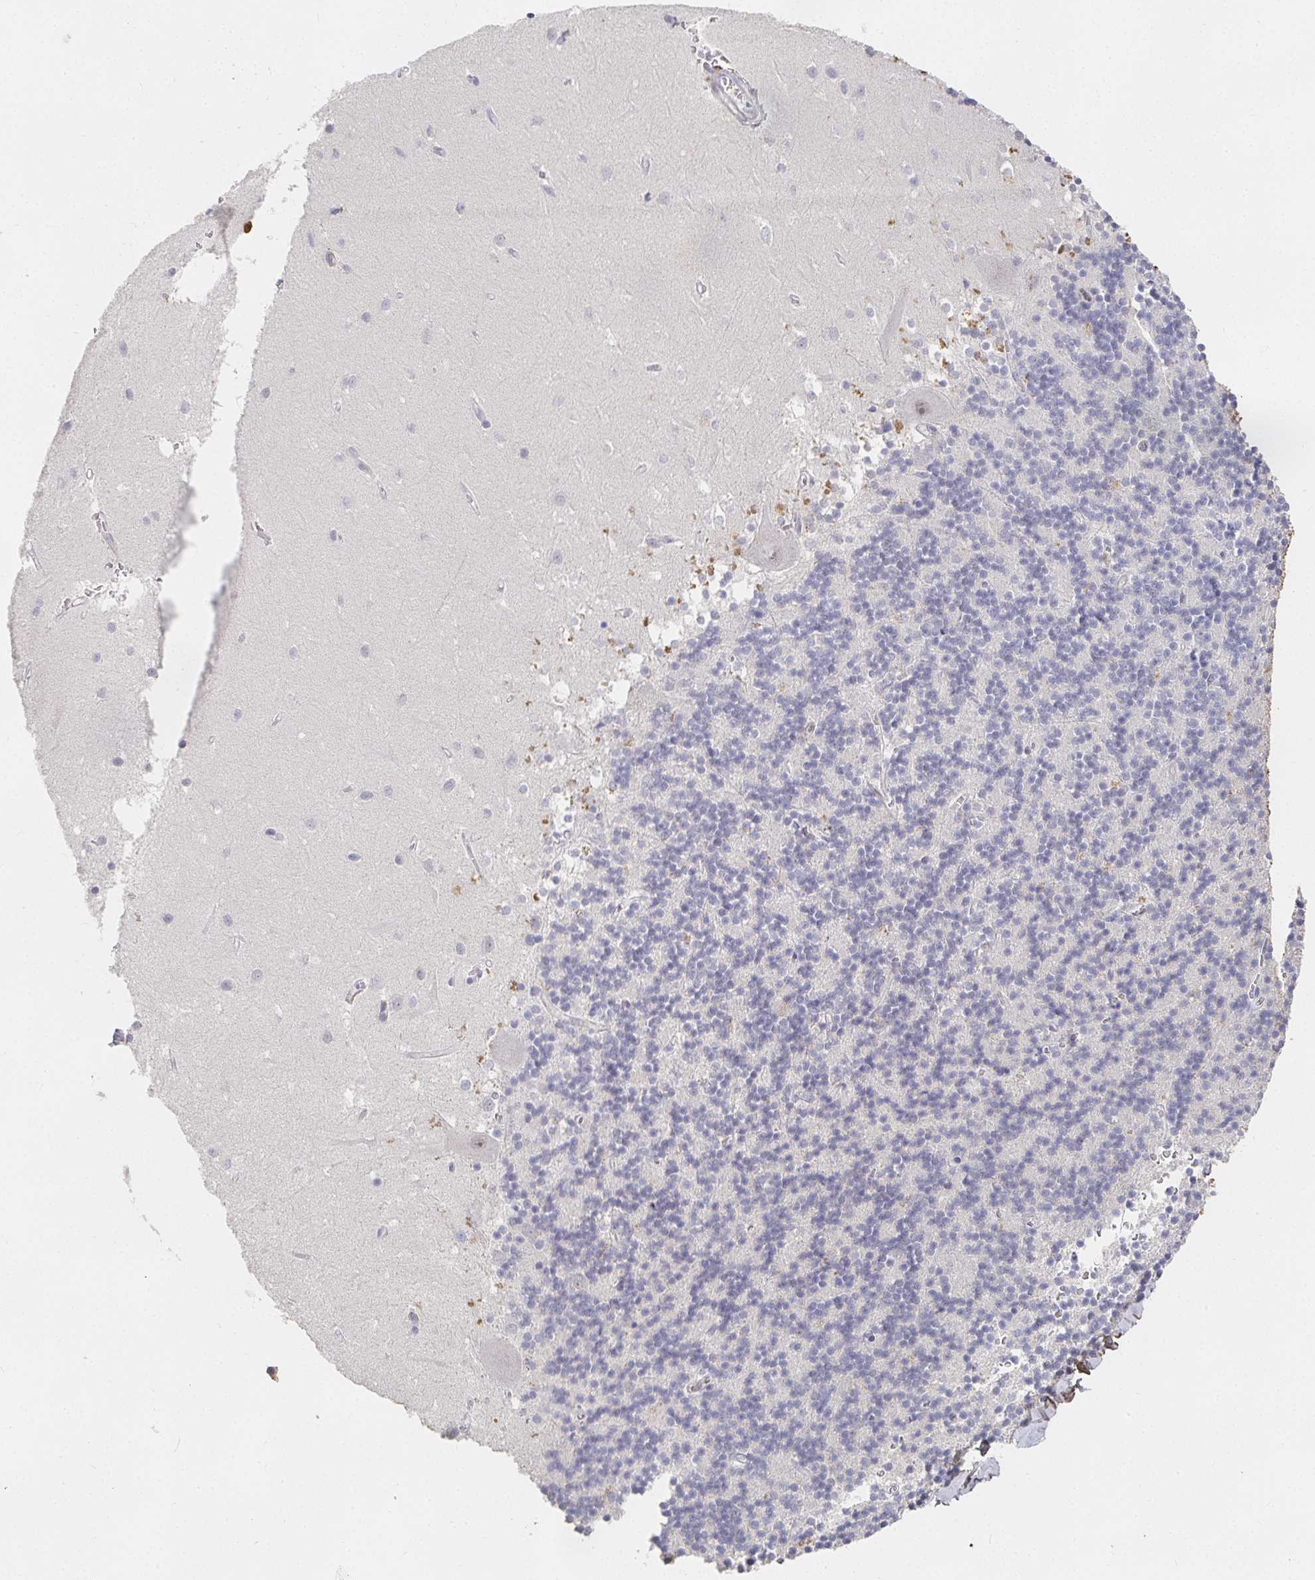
{"staining": {"intensity": "negative", "quantity": "none", "location": "none"}, "tissue": "cerebellum", "cell_type": "Cells in granular layer", "image_type": "normal", "snomed": [{"axis": "morphology", "description": "Normal tissue, NOS"}, {"axis": "topography", "description": "Cerebellum"}], "caption": "Human cerebellum stained for a protein using IHC exhibits no expression in cells in granular layer.", "gene": "RCOR1", "patient": {"sex": "male", "age": 54}}